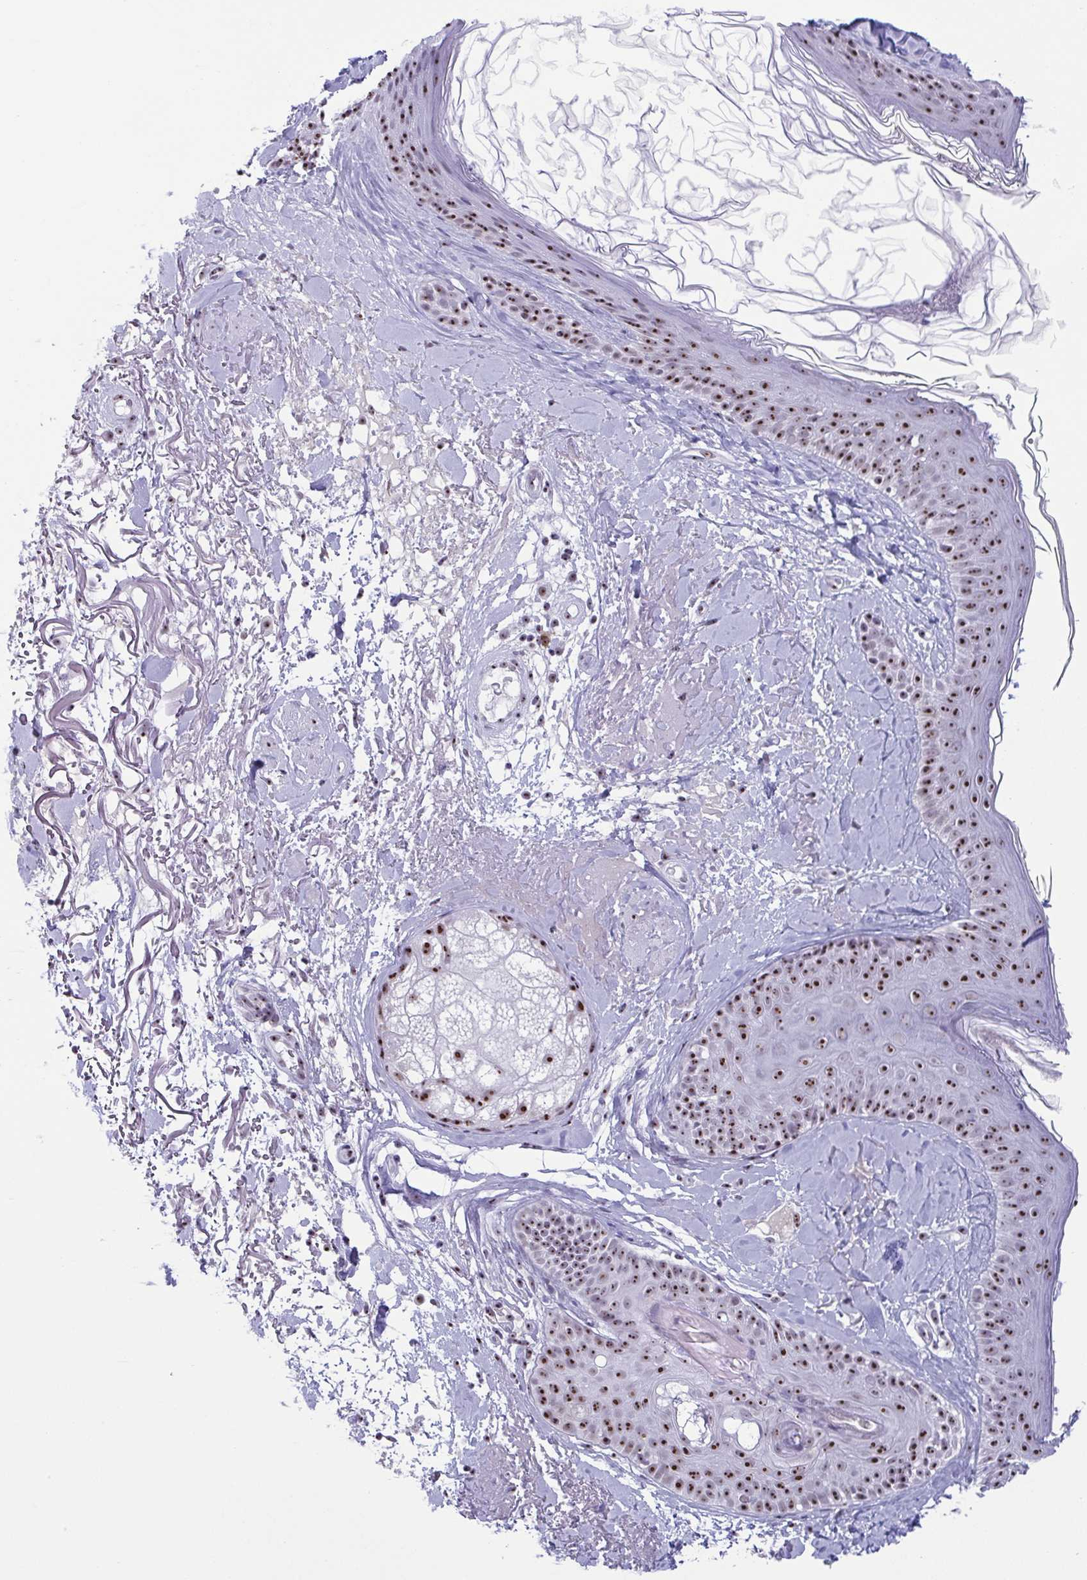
{"staining": {"intensity": "negative", "quantity": "none", "location": "none"}, "tissue": "skin", "cell_type": "Fibroblasts", "image_type": "normal", "snomed": [{"axis": "morphology", "description": "Normal tissue, NOS"}, {"axis": "topography", "description": "Skin"}], "caption": "The photomicrograph reveals no significant staining in fibroblasts of skin.", "gene": "BZW1", "patient": {"sex": "male", "age": 73}}